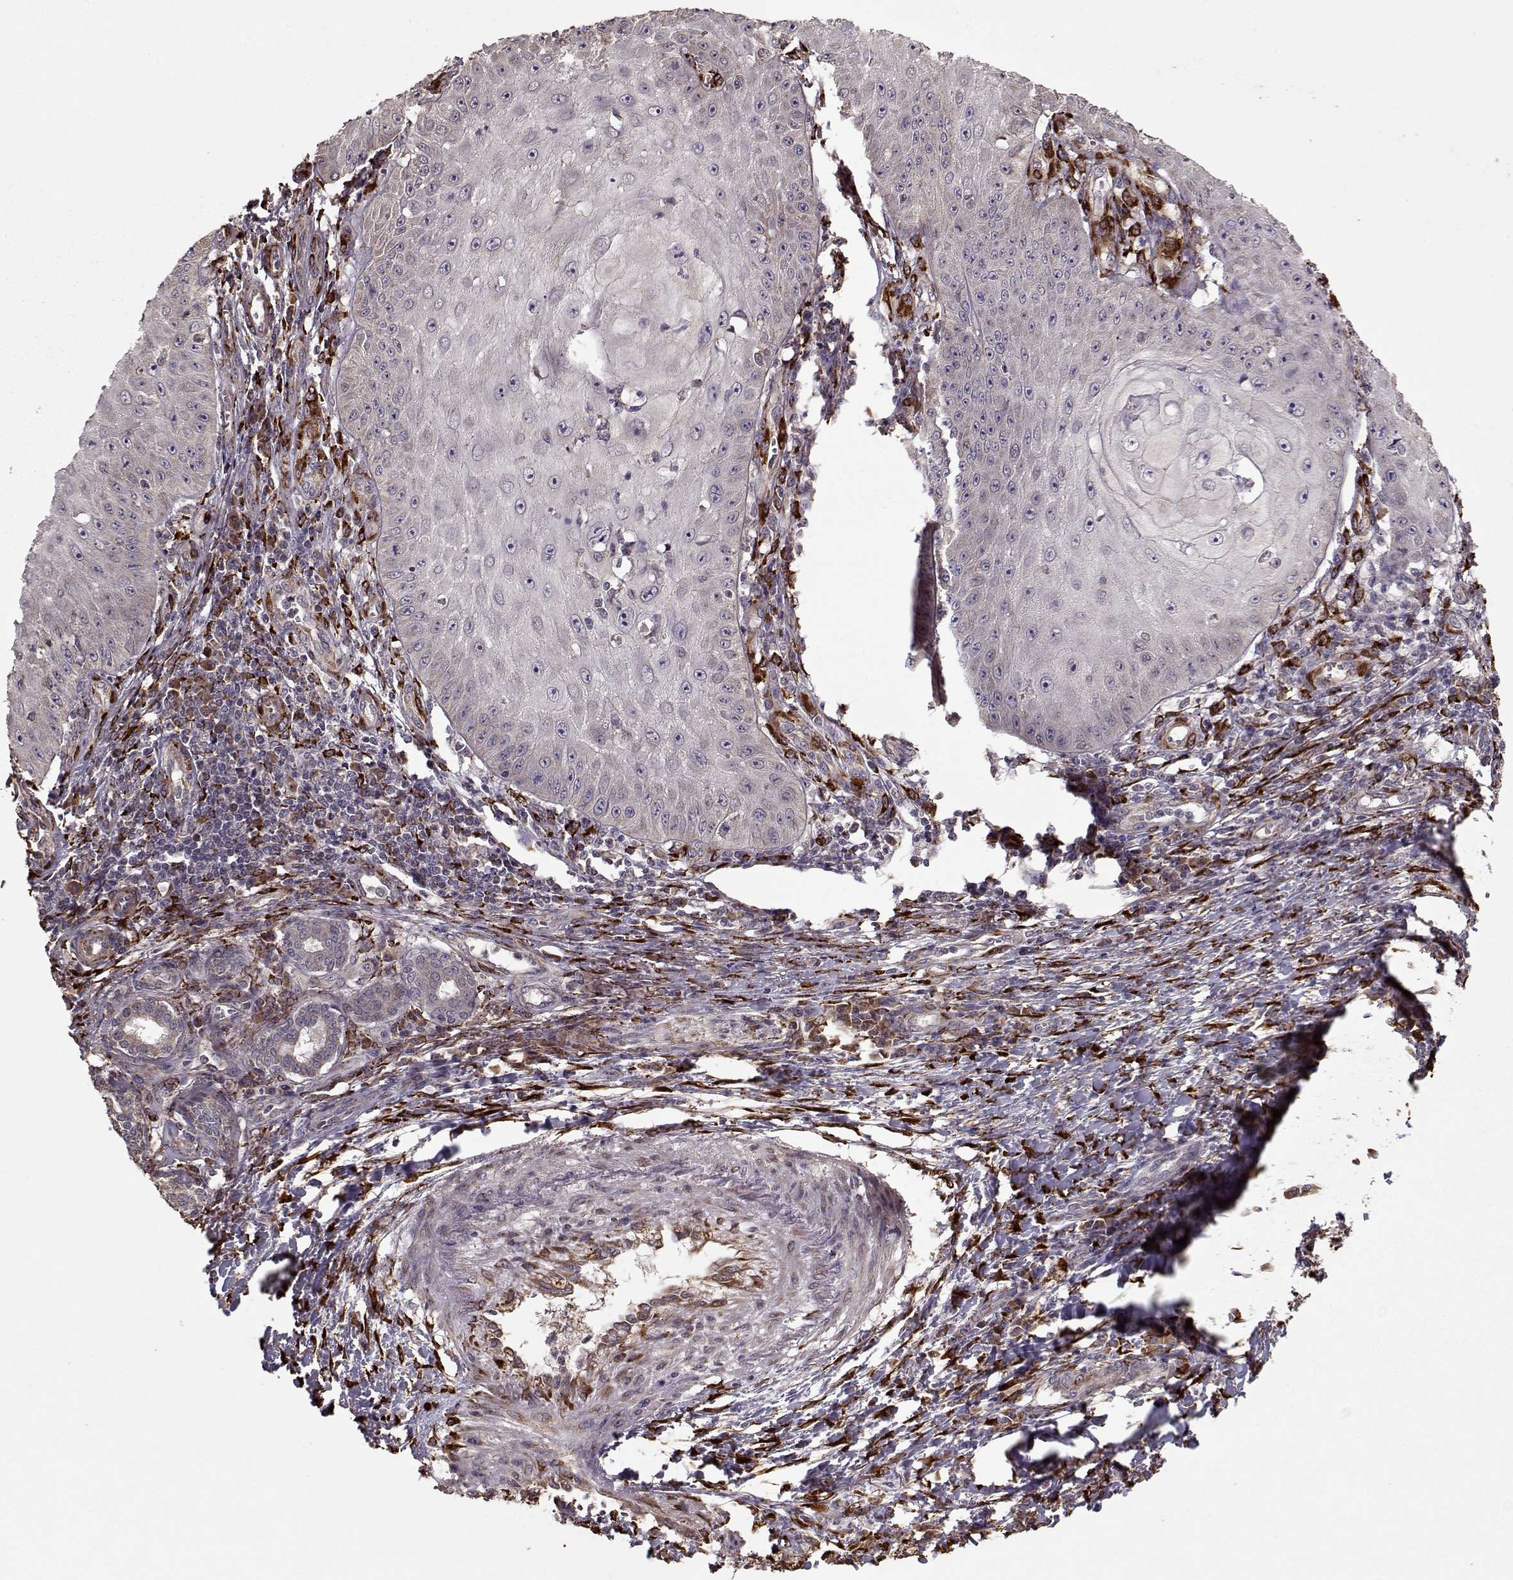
{"staining": {"intensity": "negative", "quantity": "none", "location": "none"}, "tissue": "skin cancer", "cell_type": "Tumor cells", "image_type": "cancer", "snomed": [{"axis": "morphology", "description": "Squamous cell carcinoma, NOS"}, {"axis": "topography", "description": "Skin"}], "caption": "Tumor cells are negative for protein expression in human skin cancer (squamous cell carcinoma).", "gene": "IMMP1L", "patient": {"sex": "male", "age": 70}}